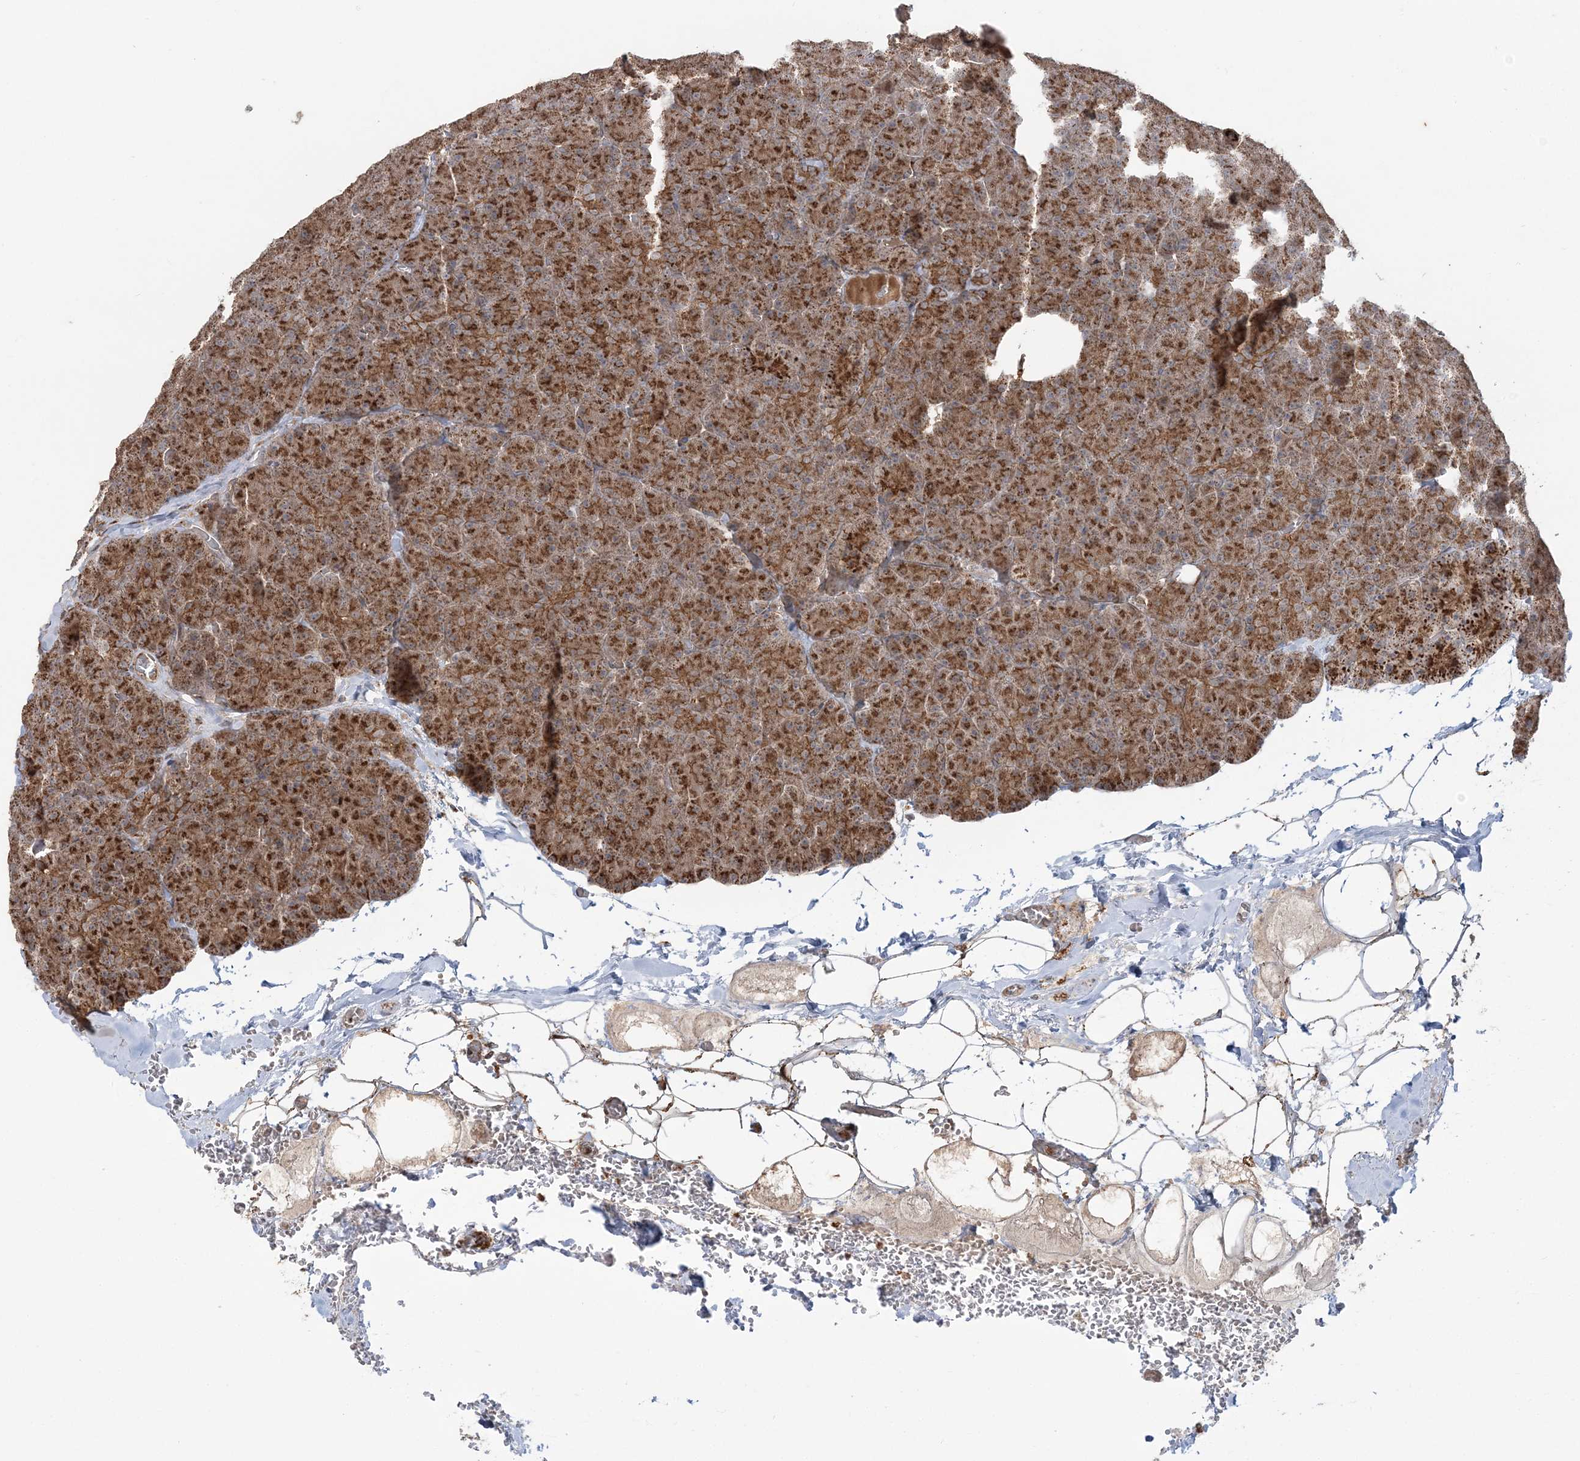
{"staining": {"intensity": "strong", "quantity": ">75%", "location": "cytoplasmic/membranous"}, "tissue": "pancreas", "cell_type": "Exocrine glandular cells", "image_type": "normal", "snomed": [{"axis": "morphology", "description": "Normal tissue, NOS"}, {"axis": "morphology", "description": "Carcinoid, malignant, NOS"}, {"axis": "topography", "description": "Pancreas"}], "caption": "Protein analysis of normal pancreas demonstrates strong cytoplasmic/membranous staining in approximately >75% of exocrine glandular cells.", "gene": "ABCC3", "patient": {"sex": "female", "age": 35}}